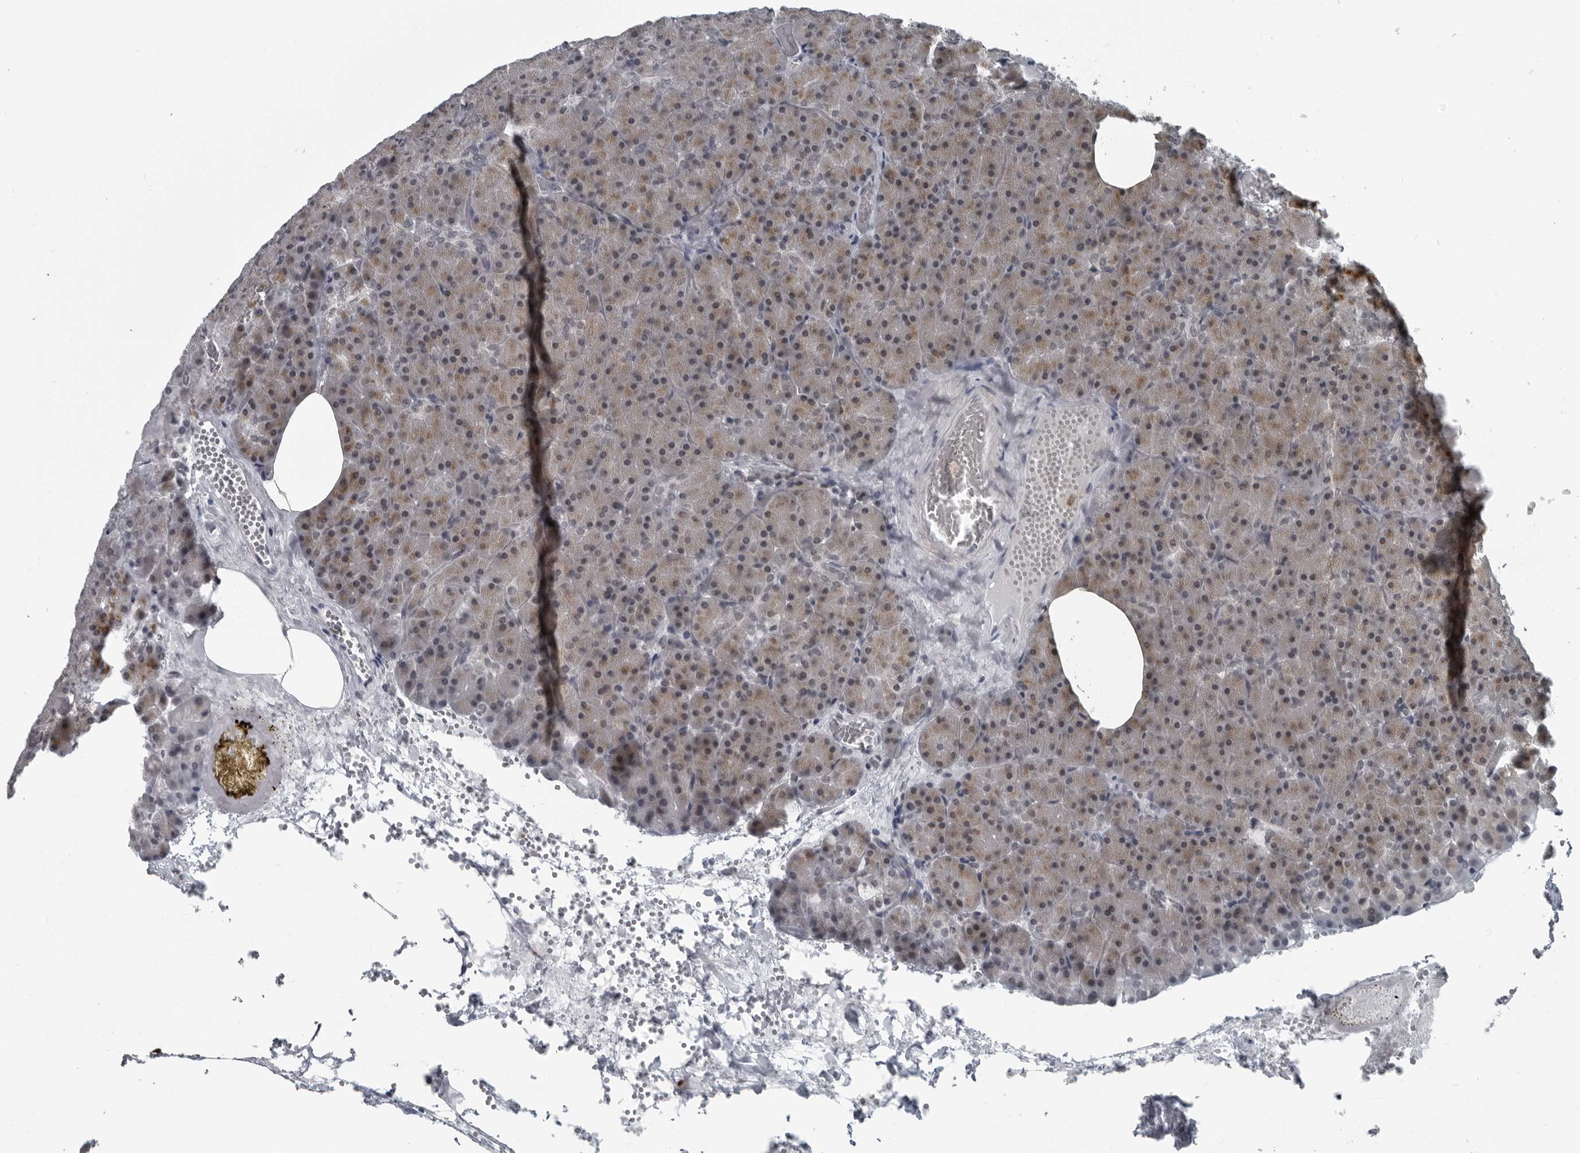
{"staining": {"intensity": "weak", "quantity": "25%-75%", "location": "cytoplasmic/membranous,nuclear"}, "tissue": "pancreas", "cell_type": "Exocrine glandular cells", "image_type": "normal", "snomed": [{"axis": "morphology", "description": "Normal tissue, NOS"}, {"axis": "morphology", "description": "Carcinoid, malignant, NOS"}, {"axis": "topography", "description": "Pancreas"}], "caption": "IHC (DAB (3,3'-diaminobenzidine)) staining of unremarkable human pancreas shows weak cytoplasmic/membranous,nuclear protein positivity in approximately 25%-75% of exocrine glandular cells. (DAB (3,3'-diaminobenzidine) = brown stain, brightfield microscopy at high magnification).", "gene": "RTCA", "patient": {"sex": "female", "age": 35}}